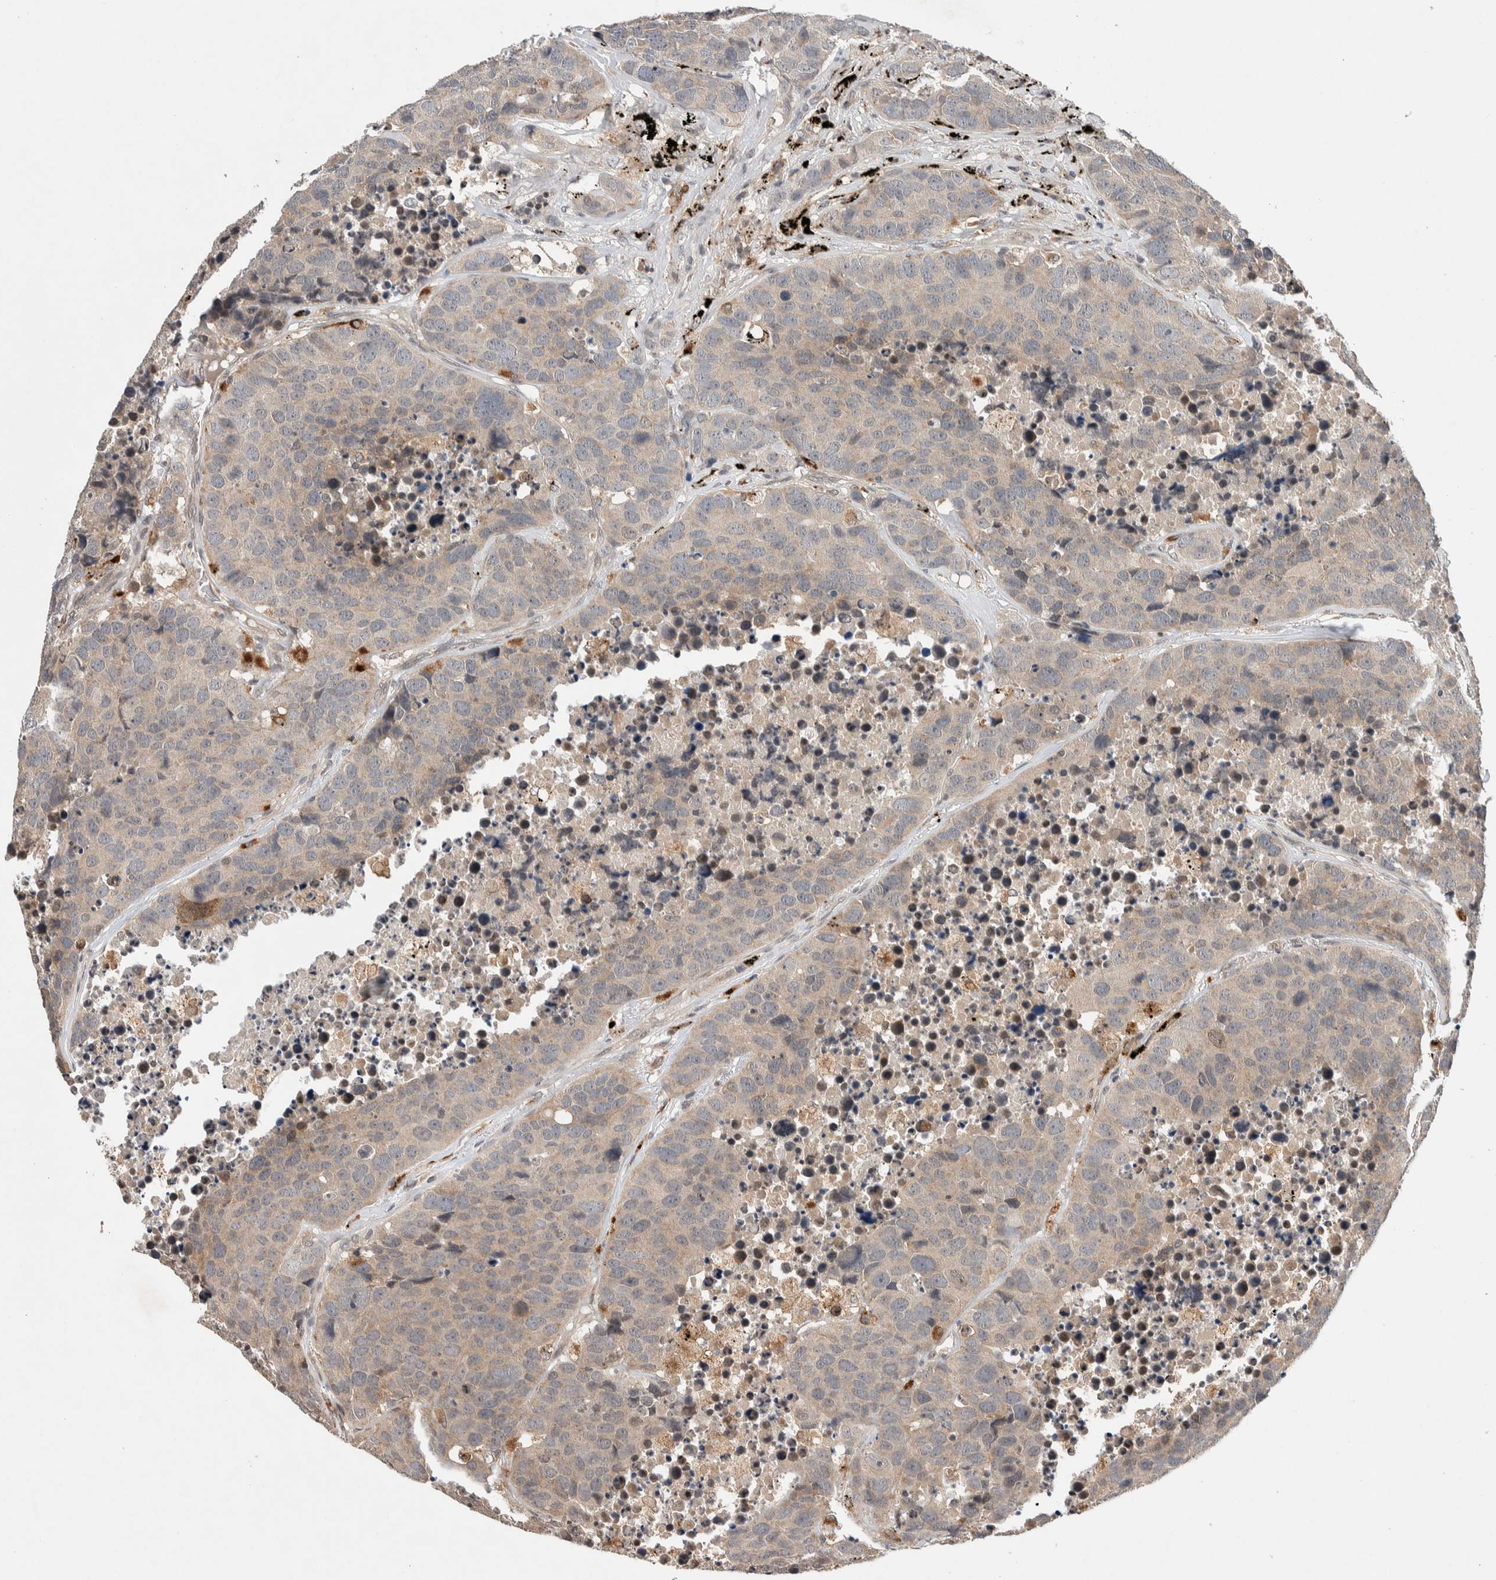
{"staining": {"intensity": "weak", "quantity": "25%-75%", "location": "cytoplasmic/membranous"}, "tissue": "carcinoid", "cell_type": "Tumor cells", "image_type": "cancer", "snomed": [{"axis": "morphology", "description": "Carcinoid, malignant, NOS"}, {"axis": "topography", "description": "Lung"}], "caption": "A photomicrograph of human malignant carcinoid stained for a protein shows weak cytoplasmic/membranous brown staining in tumor cells.", "gene": "KCNK1", "patient": {"sex": "male", "age": 60}}